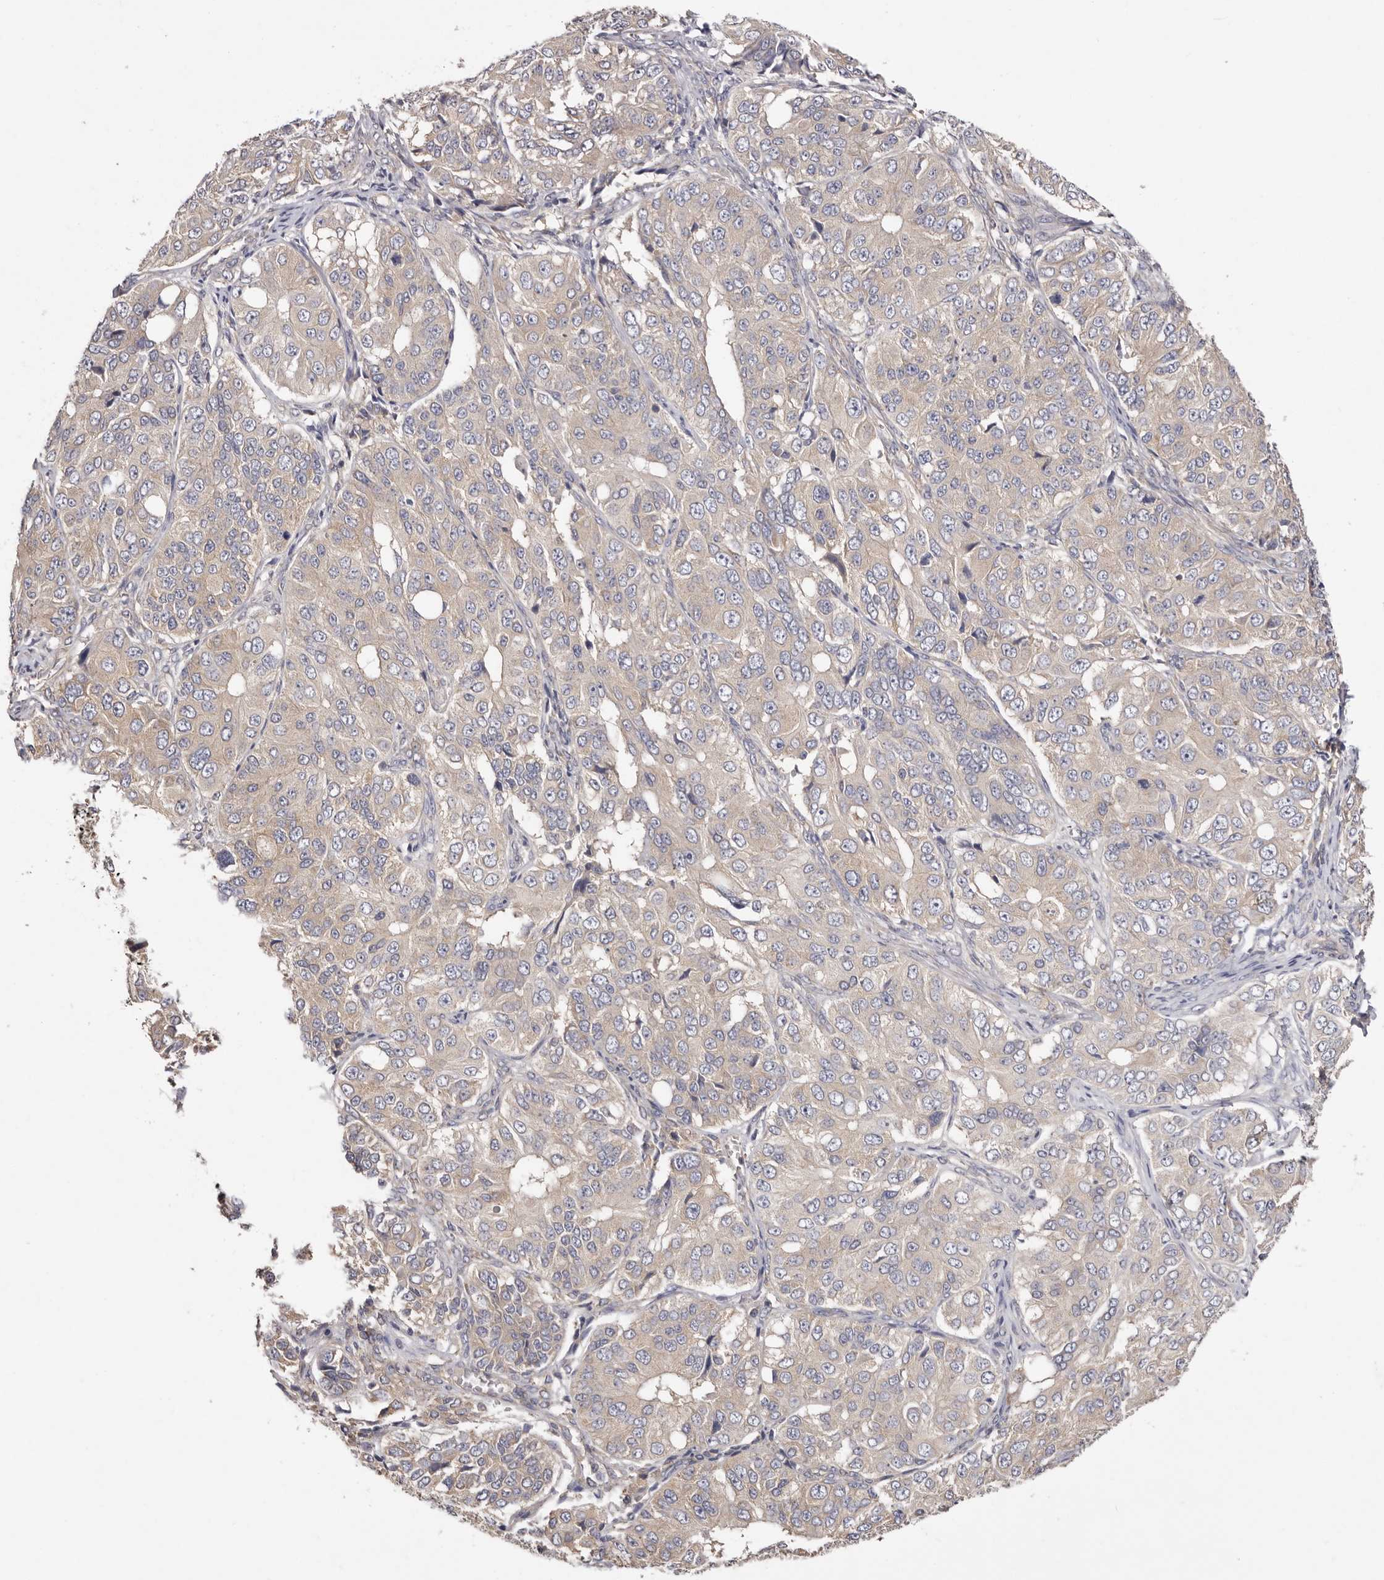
{"staining": {"intensity": "negative", "quantity": "none", "location": "none"}, "tissue": "ovarian cancer", "cell_type": "Tumor cells", "image_type": "cancer", "snomed": [{"axis": "morphology", "description": "Carcinoma, endometroid"}, {"axis": "topography", "description": "Ovary"}], "caption": "IHC histopathology image of human ovarian cancer (endometroid carcinoma) stained for a protein (brown), which exhibits no expression in tumor cells.", "gene": "FAM167B", "patient": {"sex": "female", "age": 51}}